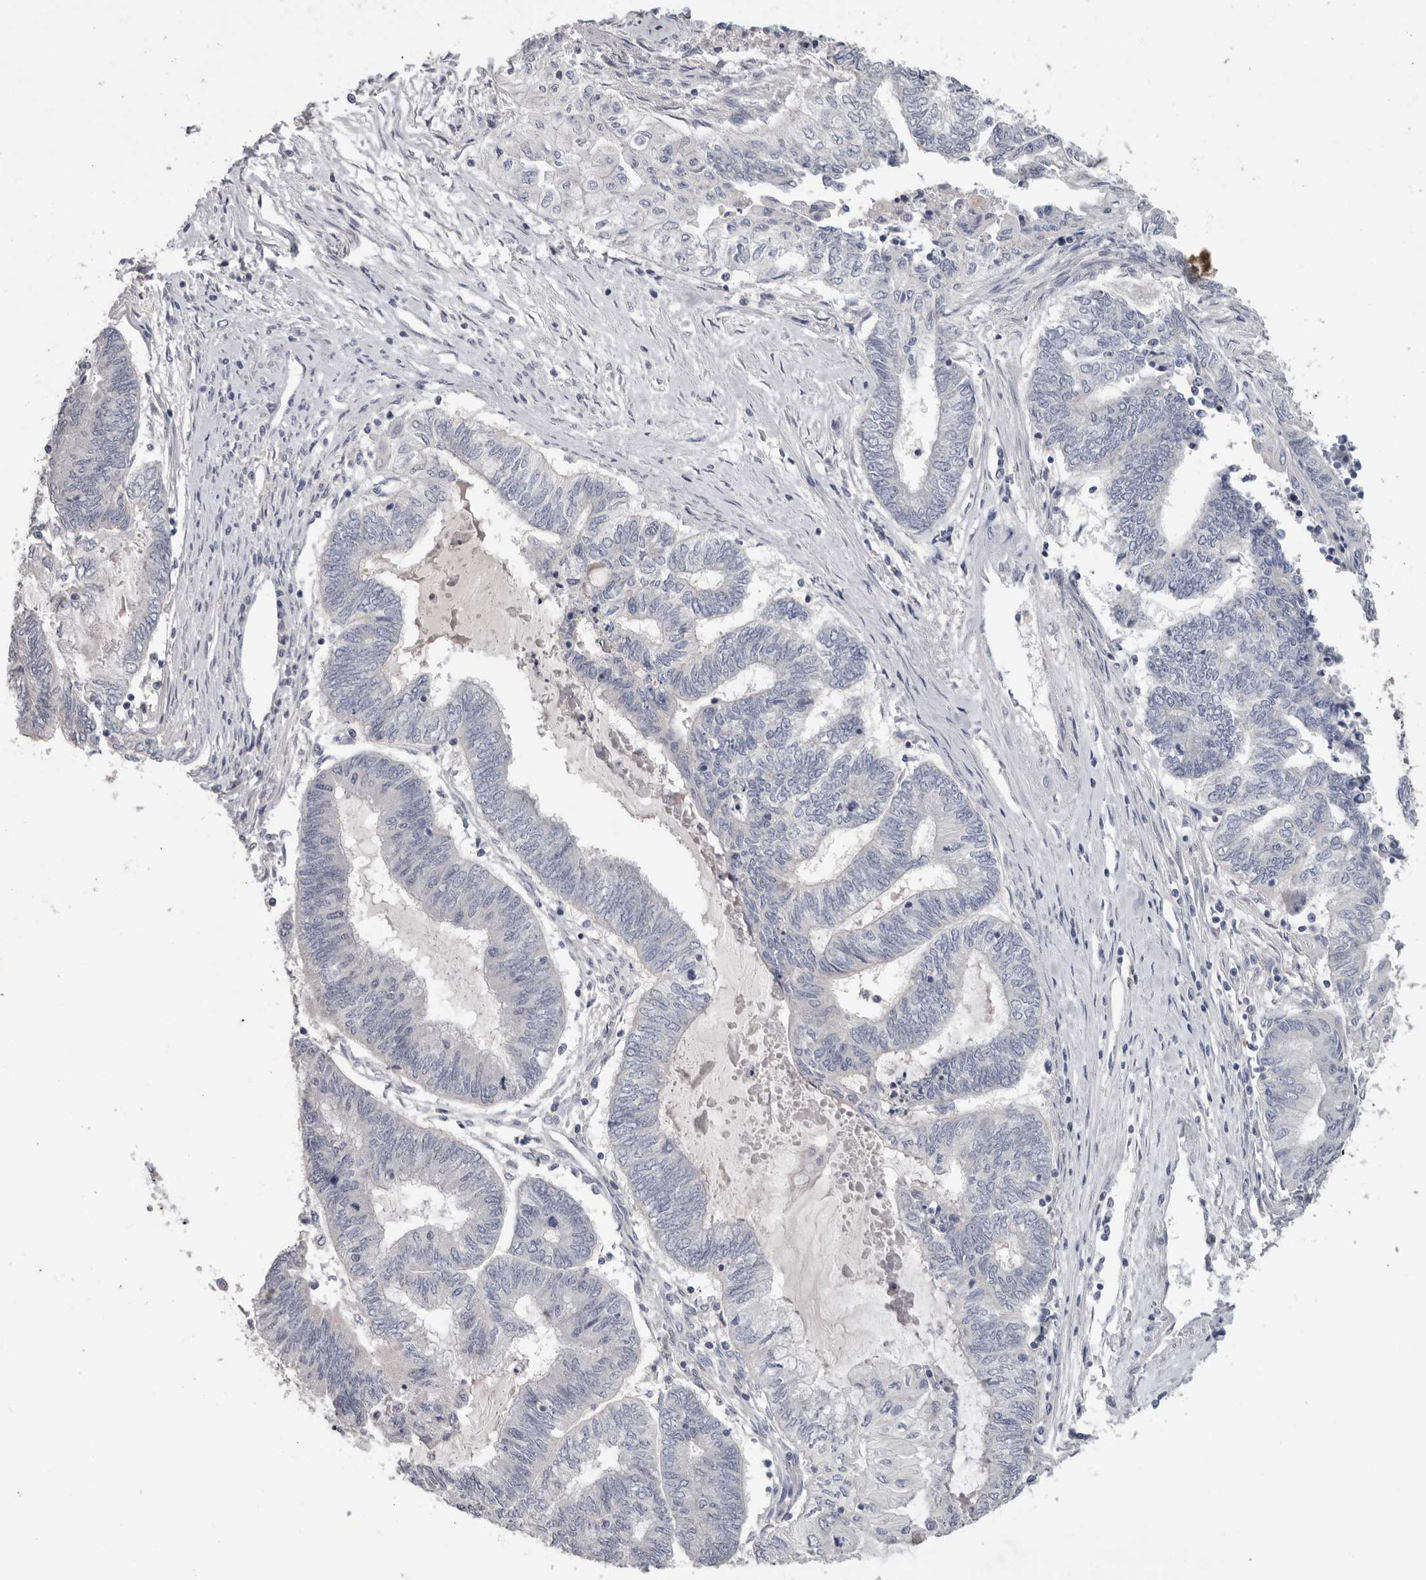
{"staining": {"intensity": "negative", "quantity": "none", "location": "none"}, "tissue": "endometrial cancer", "cell_type": "Tumor cells", "image_type": "cancer", "snomed": [{"axis": "morphology", "description": "Adenocarcinoma, NOS"}, {"axis": "topography", "description": "Uterus"}, {"axis": "topography", "description": "Endometrium"}], "caption": "The IHC histopathology image has no significant staining in tumor cells of adenocarcinoma (endometrial) tissue.", "gene": "WDTC1", "patient": {"sex": "female", "age": 70}}